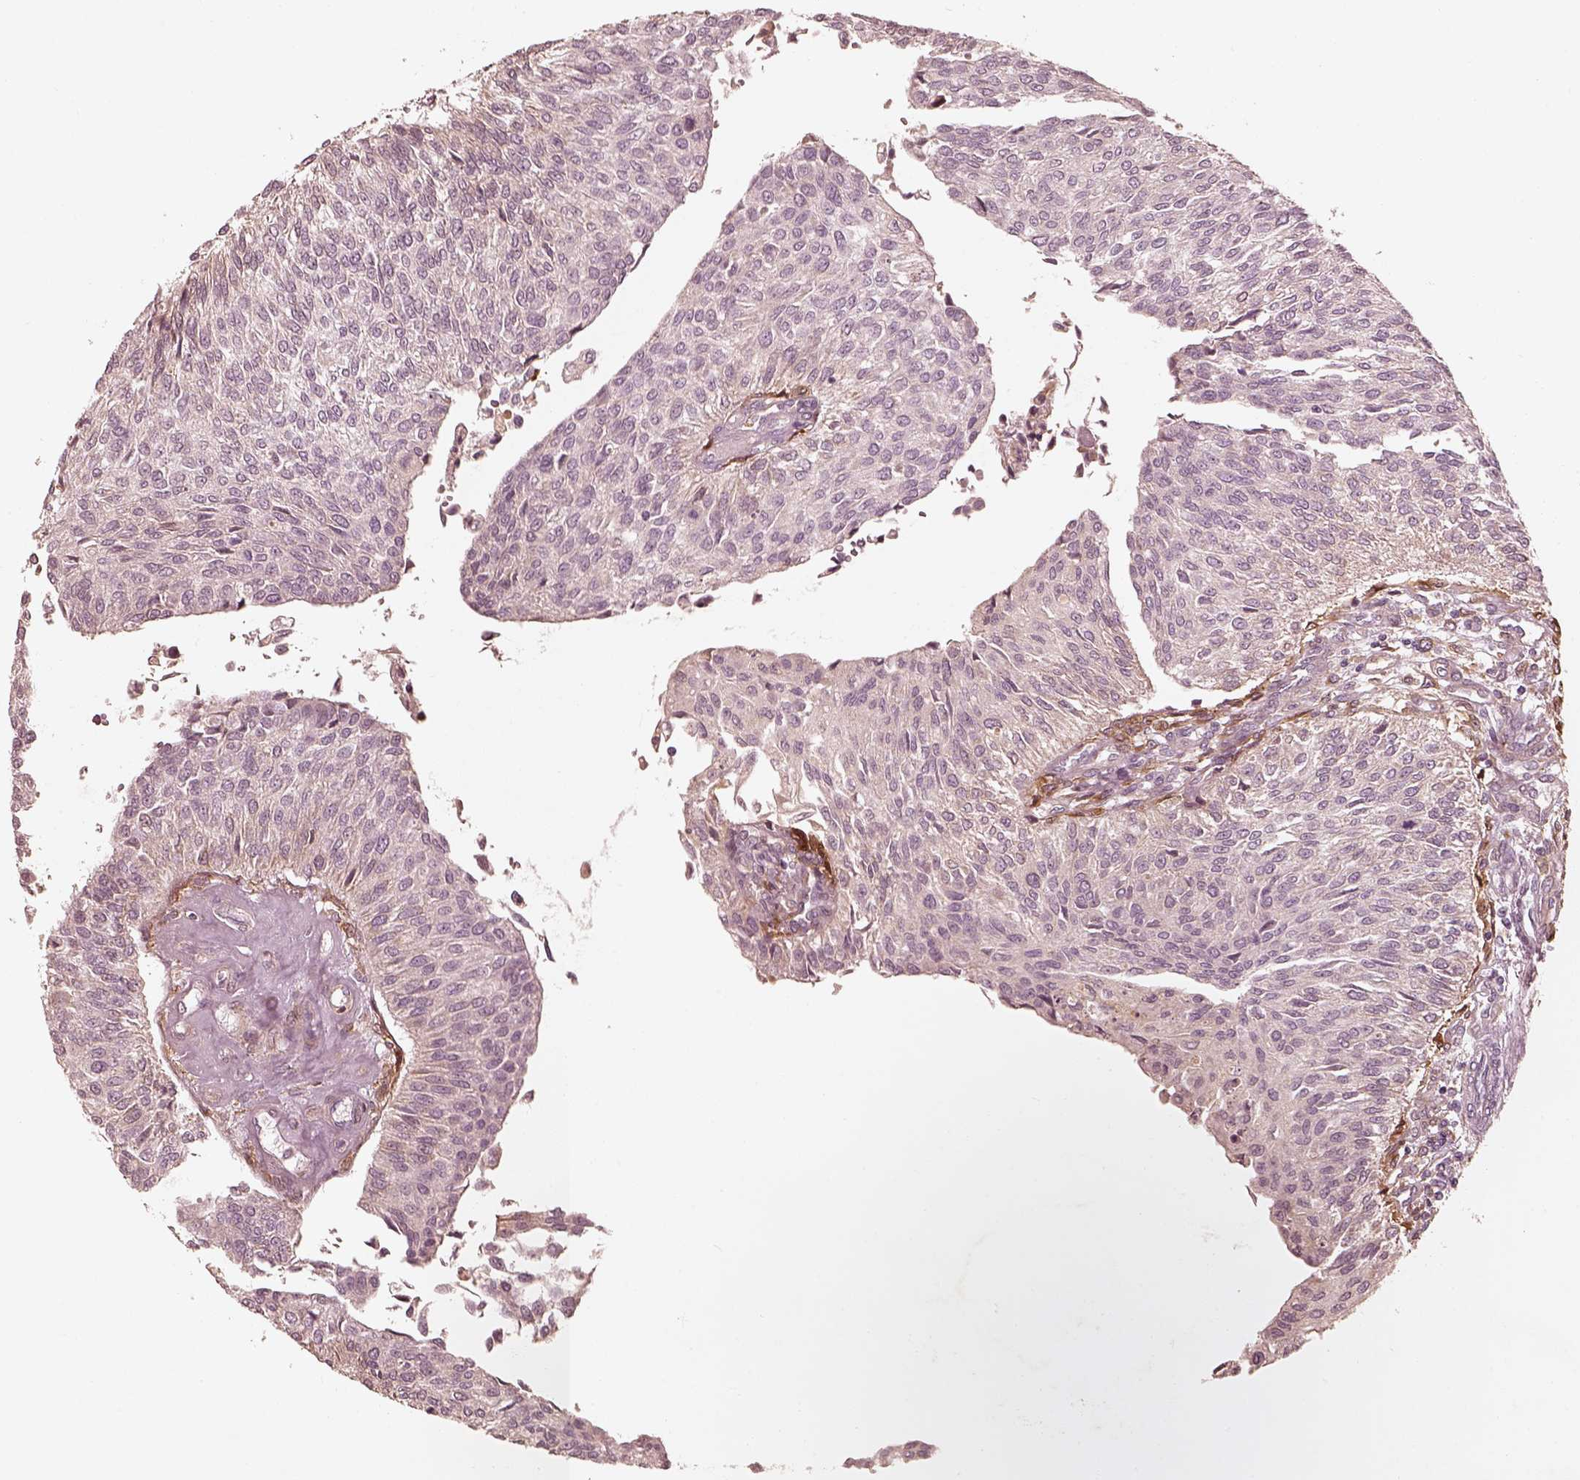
{"staining": {"intensity": "negative", "quantity": "none", "location": "none"}, "tissue": "urothelial cancer", "cell_type": "Tumor cells", "image_type": "cancer", "snomed": [{"axis": "morphology", "description": "Urothelial carcinoma, NOS"}, {"axis": "topography", "description": "Urinary bladder"}], "caption": "This is an IHC histopathology image of urothelial cancer. There is no staining in tumor cells.", "gene": "WLS", "patient": {"sex": "male", "age": 55}}